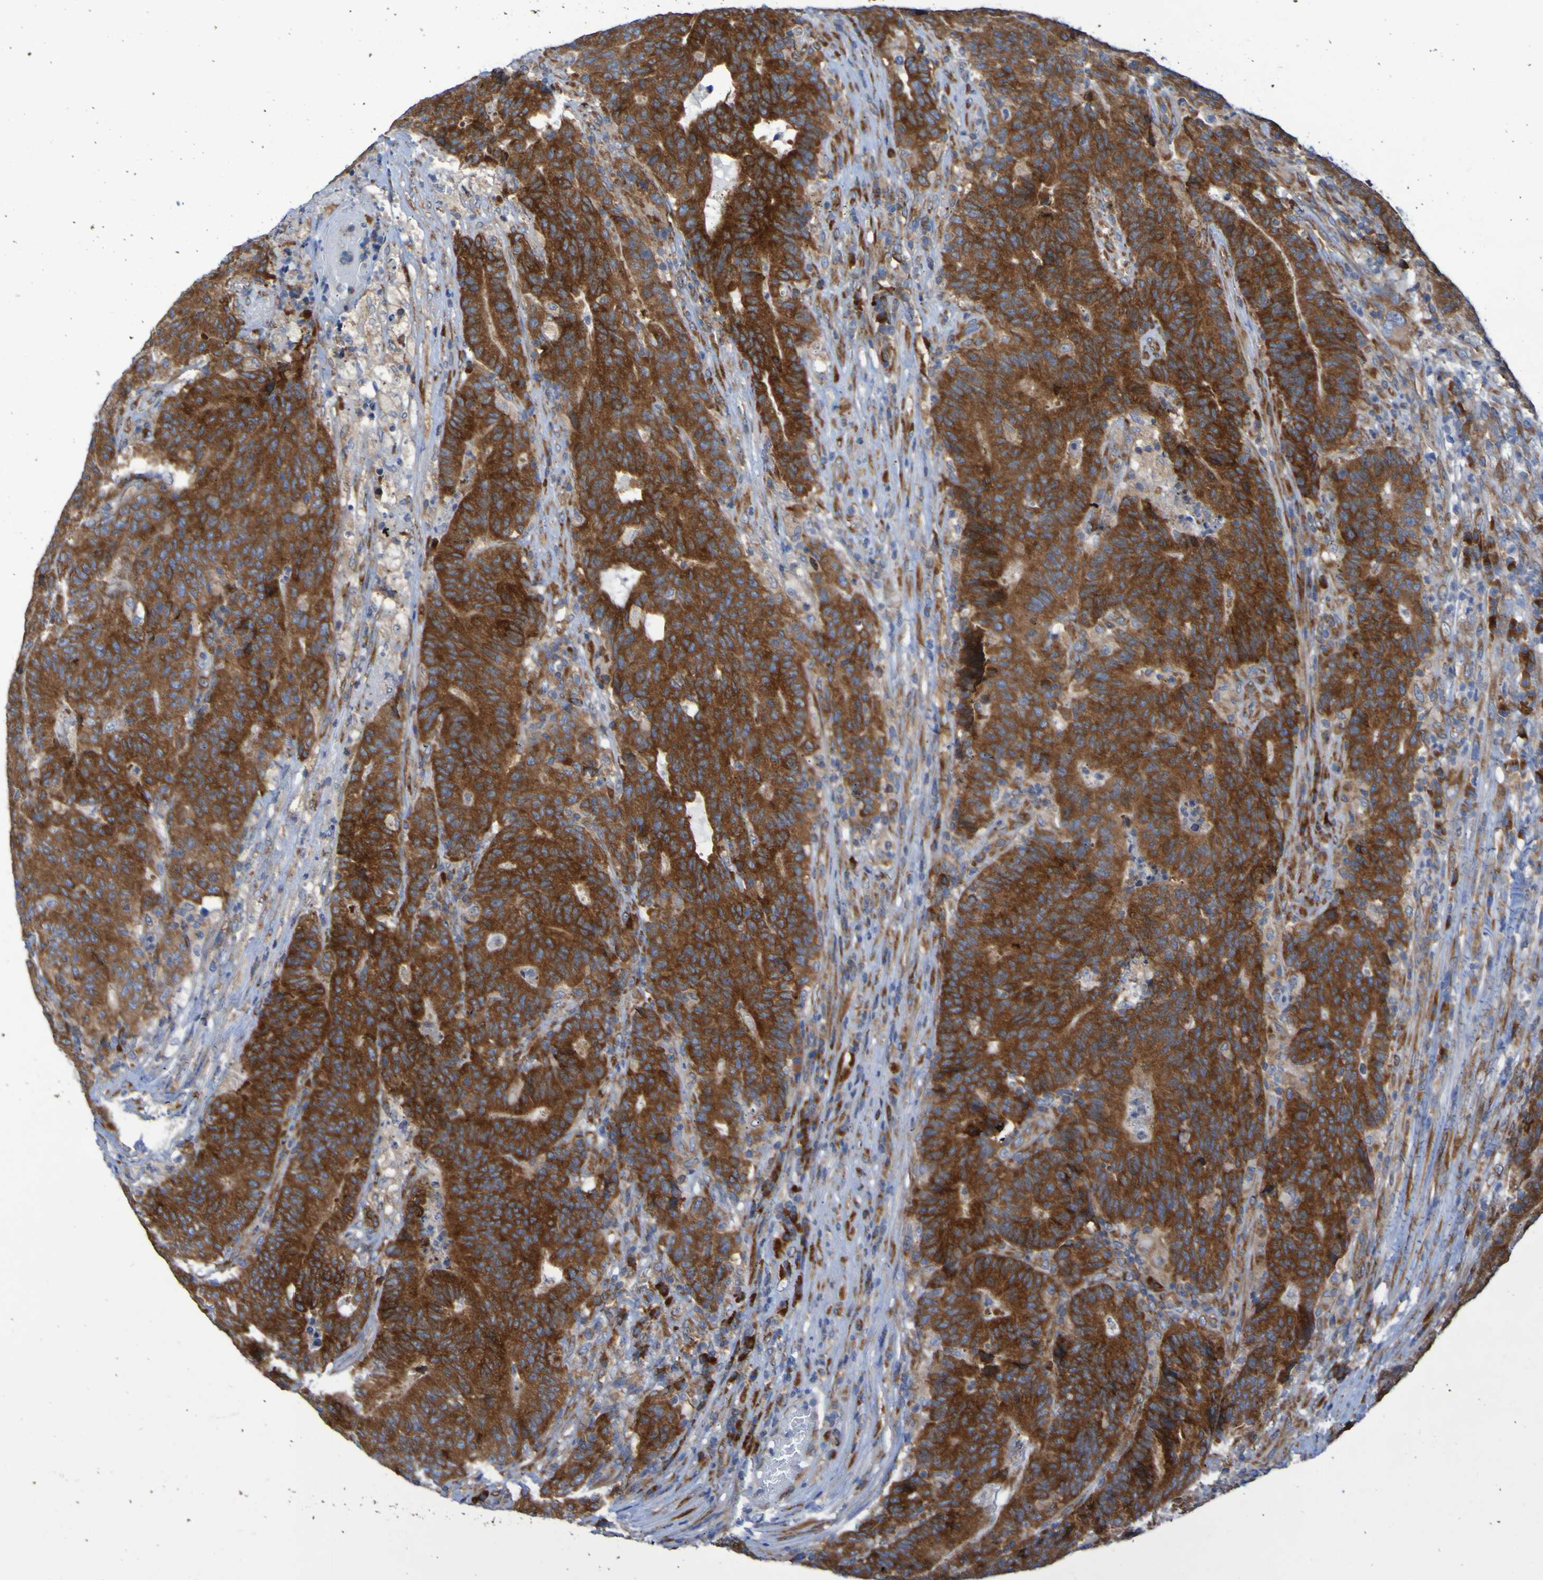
{"staining": {"intensity": "strong", "quantity": ">75%", "location": "cytoplasmic/membranous"}, "tissue": "colorectal cancer", "cell_type": "Tumor cells", "image_type": "cancer", "snomed": [{"axis": "morphology", "description": "Normal tissue, NOS"}, {"axis": "morphology", "description": "Adenocarcinoma, NOS"}, {"axis": "topography", "description": "Colon"}], "caption": "This photomicrograph shows immunohistochemistry (IHC) staining of human adenocarcinoma (colorectal), with high strong cytoplasmic/membranous positivity in approximately >75% of tumor cells.", "gene": "FKBP3", "patient": {"sex": "female", "age": 75}}